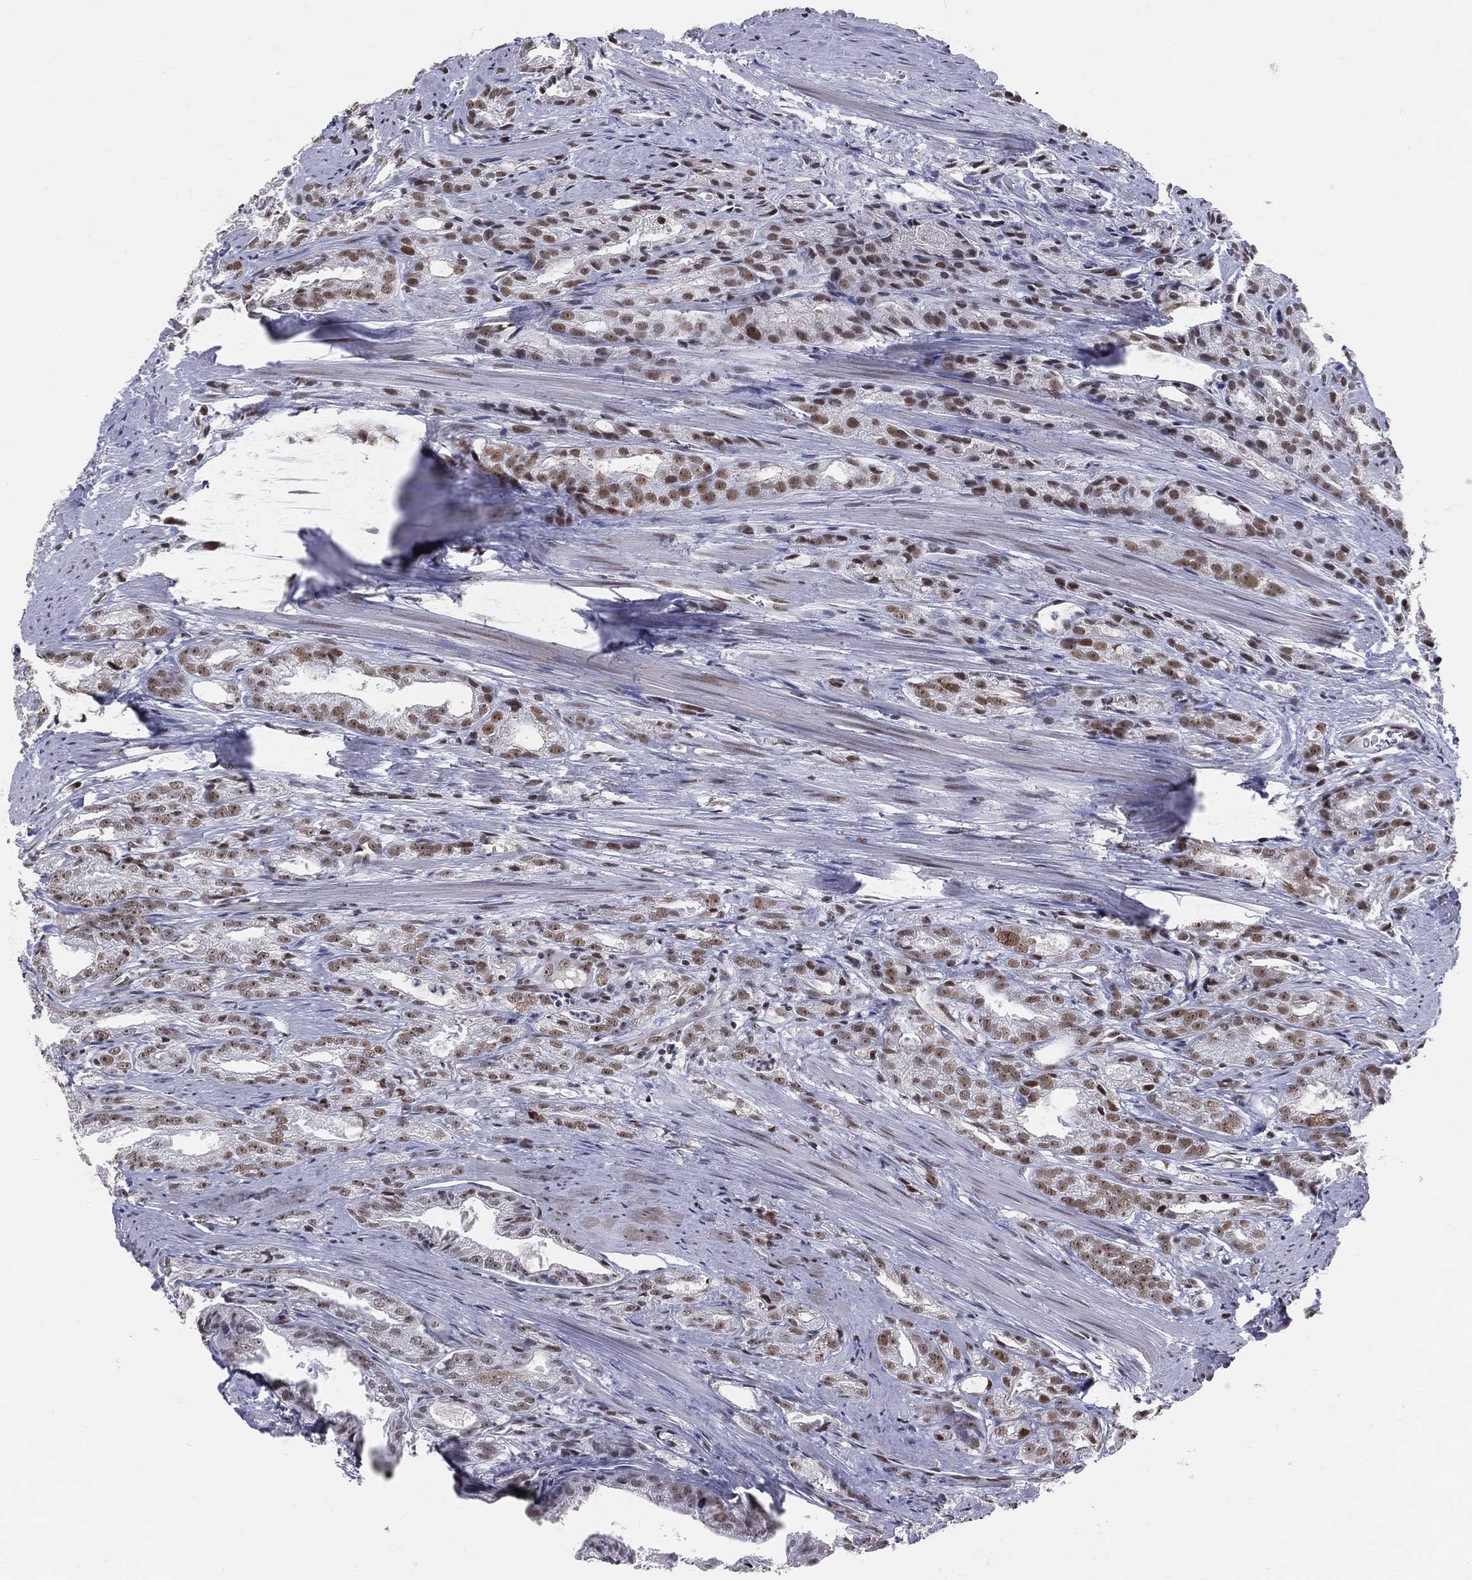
{"staining": {"intensity": "moderate", "quantity": ">75%", "location": "nuclear"}, "tissue": "prostate cancer", "cell_type": "Tumor cells", "image_type": "cancer", "snomed": [{"axis": "morphology", "description": "Adenocarcinoma, NOS"}, {"axis": "morphology", "description": "Adenocarcinoma, High grade"}, {"axis": "topography", "description": "Prostate"}], "caption": "Protein staining of prostate cancer tissue exhibits moderate nuclear positivity in about >75% of tumor cells.", "gene": "CDK7", "patient": {"sex": "male", "age": 70}}